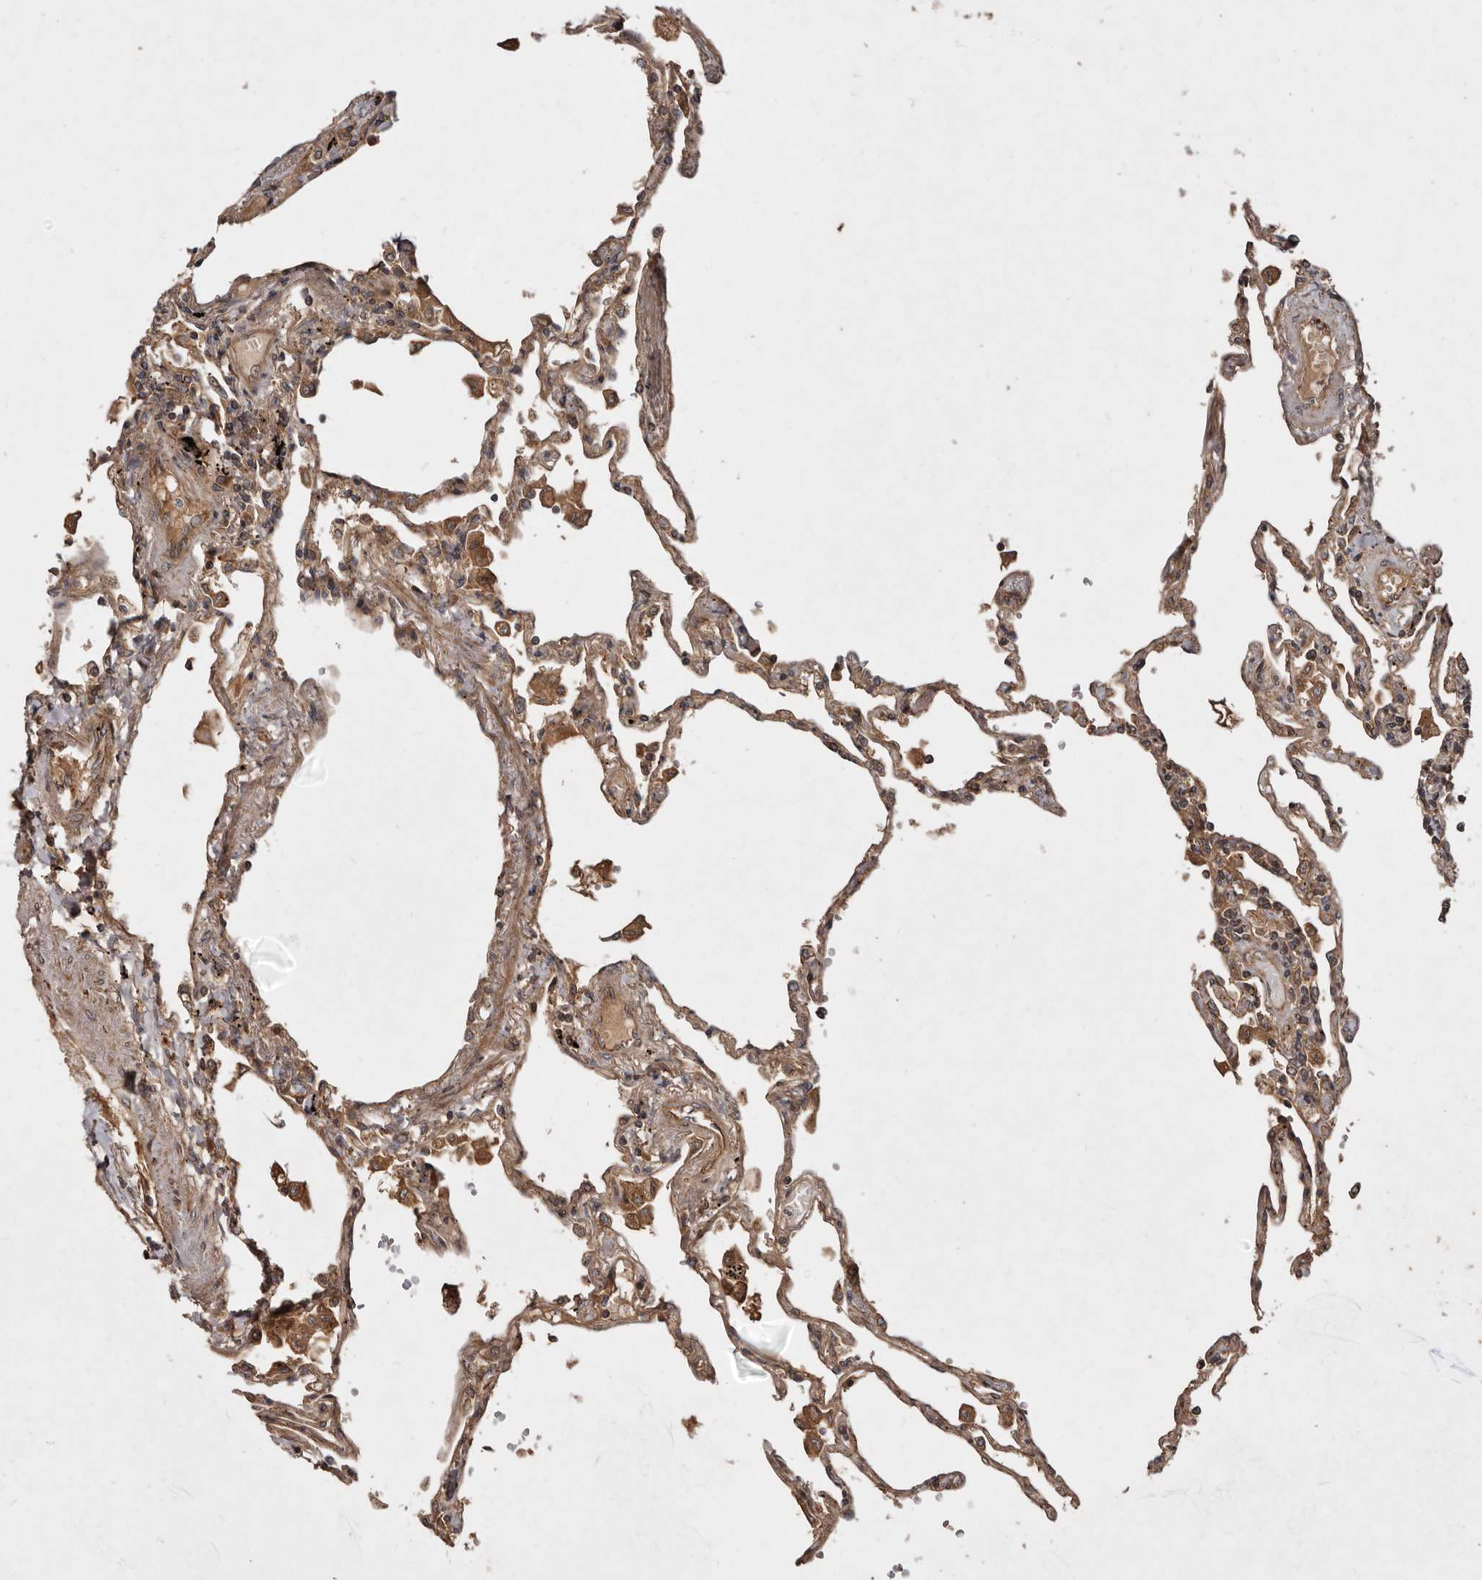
{"staining": {"intensity": "moderate", "quantity": ">75%", "location": "cytoplasmic/membranous"}, "tissue": "lung", "cell_type": "Alveolar cells", "image_type": "normal", "snomed": [{"axis": "morphology", "description": "Normal tissue, NOS"}, {"axis": "topography", "description": "Lung"}], "caption": "Unremarkable lung demonstrates moderate cytoplasmic/membranous staining in approximately >75% of alveolar cells.", "gene": "STK36", "patient": {"sex": "female", "age": 67}}